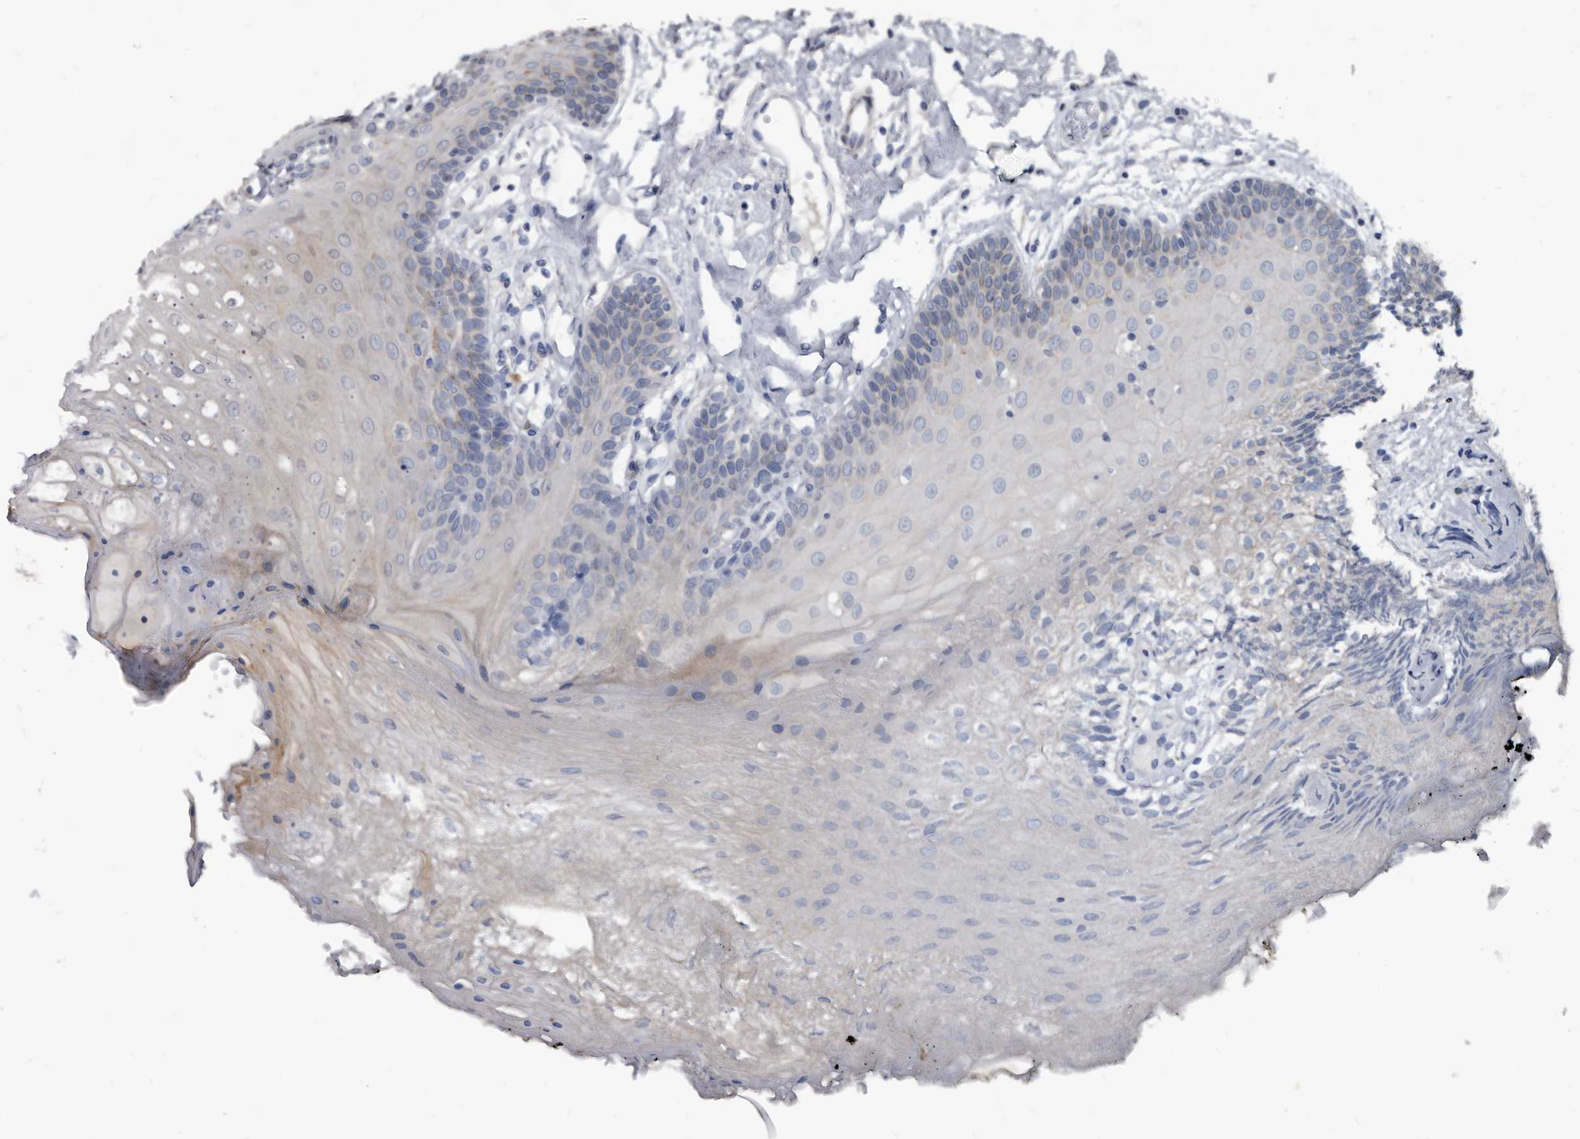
{"staining": {"intensity": "negative", "quantity": "none", "location": "none"}, "tissue": "oral mucosa", "cell_type": "Squamous epithelial cells", "image_type": "normal", "snomed": [{"axis": "morphology", "description": "Normal tissue, NOS"}, {"axis": "morphology", "description": "Squamous cell carcinoma, NOS"}, {"axis": "topography", "description": "Skeletal muscle"}, {"axis": "topography", "description": "Oral tissue"}, {"axis": "topography", "description": "Salivary gland"}, {"axis": "topography", "description": "Head-Neck"}], "caption": "A high-resolution histopathology image shows immunohistochemistry (IHC) staining of unremarkable oral mucosa, which demonstrates no significant staining in squamous epithelial cells.", "gene": "PRSS8", "patient": {"sex": "male", "age": 54}}